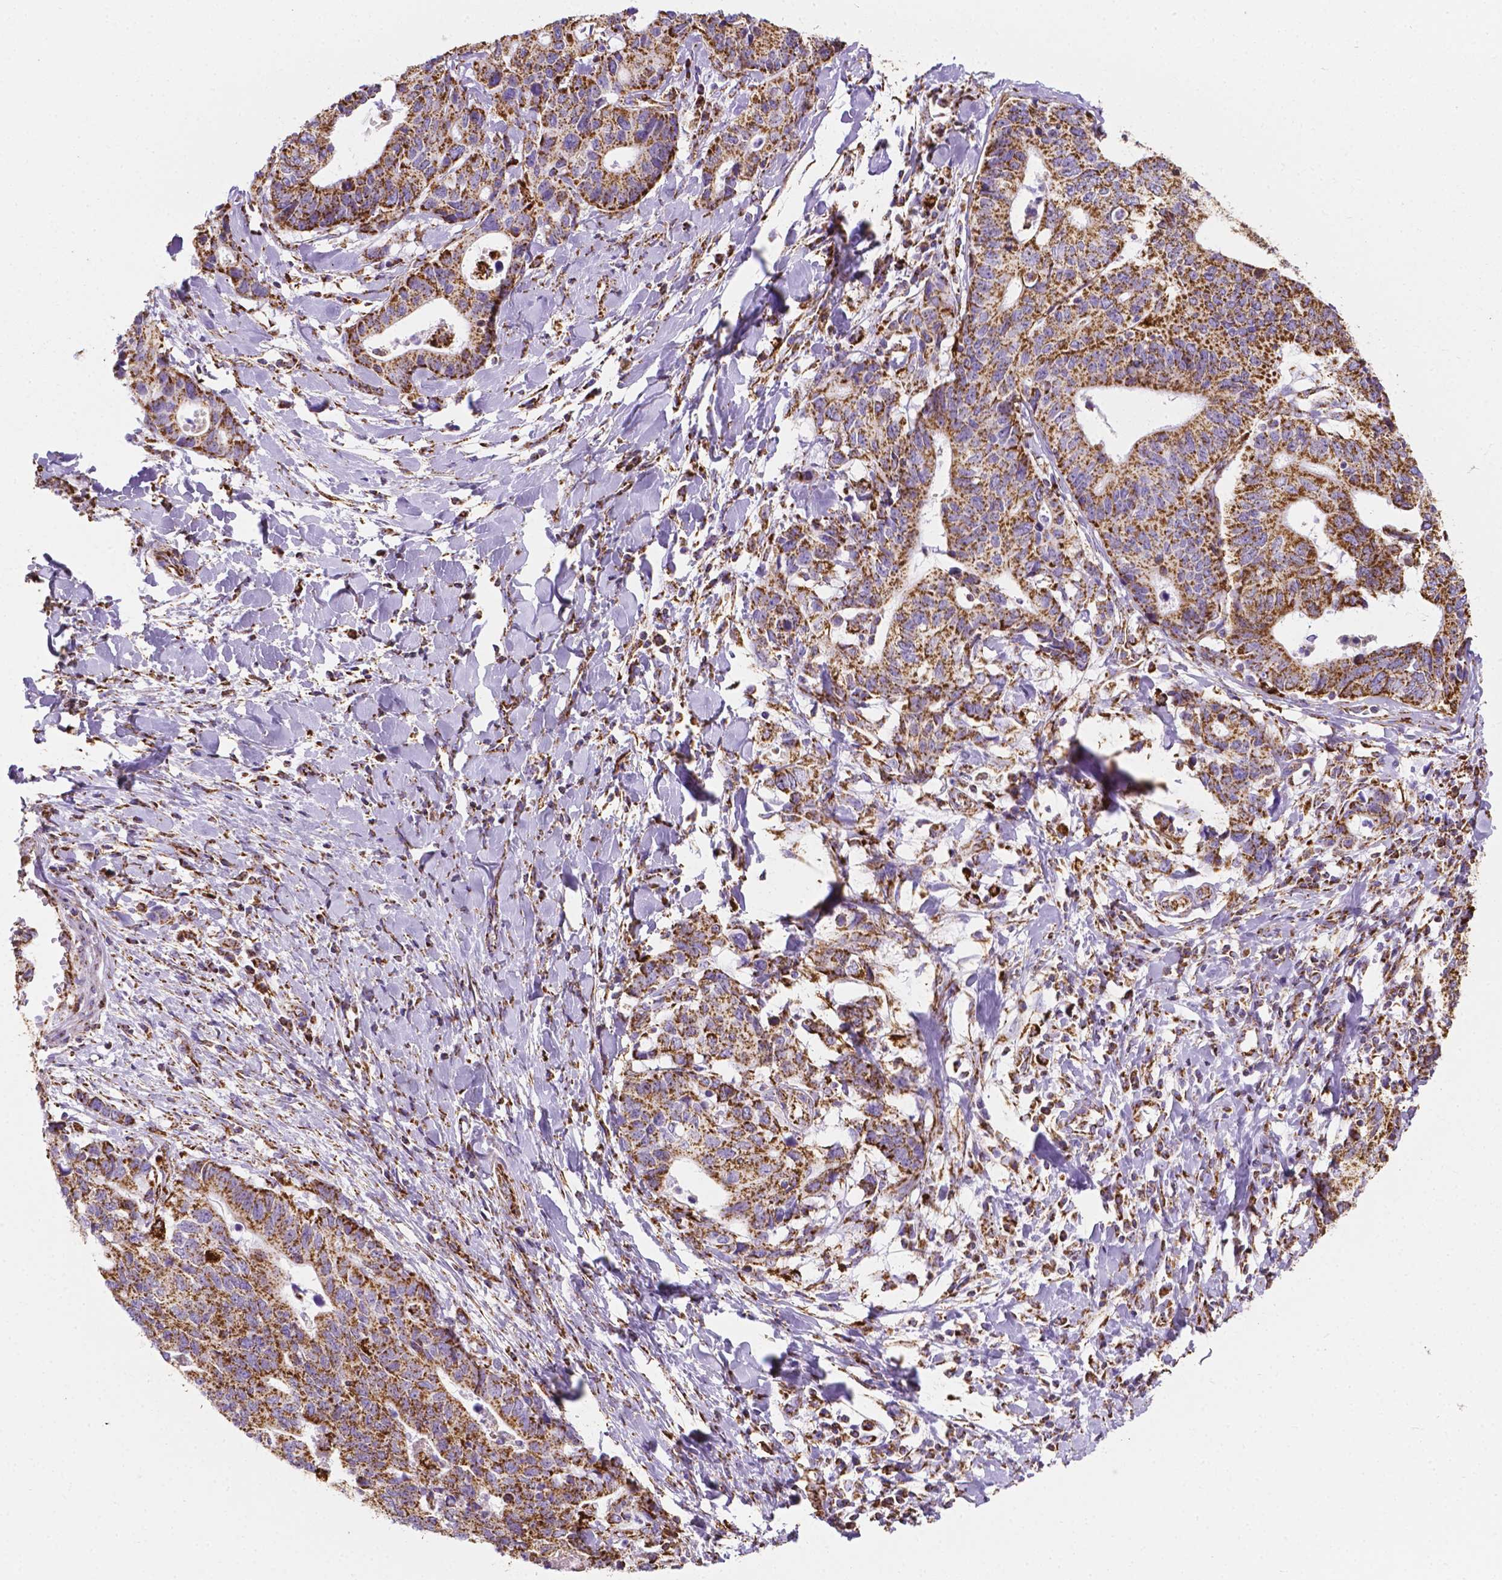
{"staining": {"intensity": "strong", "quantity": ">75%", "location": "cytoplasmic/membranous"}, "tissue": "stomach cancer", "cell_type": "Tumor cells", "image_type": "cancer", "snomed": [{"axis": "morphology", "description": "Adenocarcinoma, NOS"}, {"axis": "topography", "description": "Stomach, upper"}], "caption": "Protein expression by immunohistochemistry demonstrates strong cytoplasmic/membranous expression in approximately >75% of tumor cells in stomach cancer.", "gene": "RMDN3", "patient": {"sex": "female", "age": 67}}